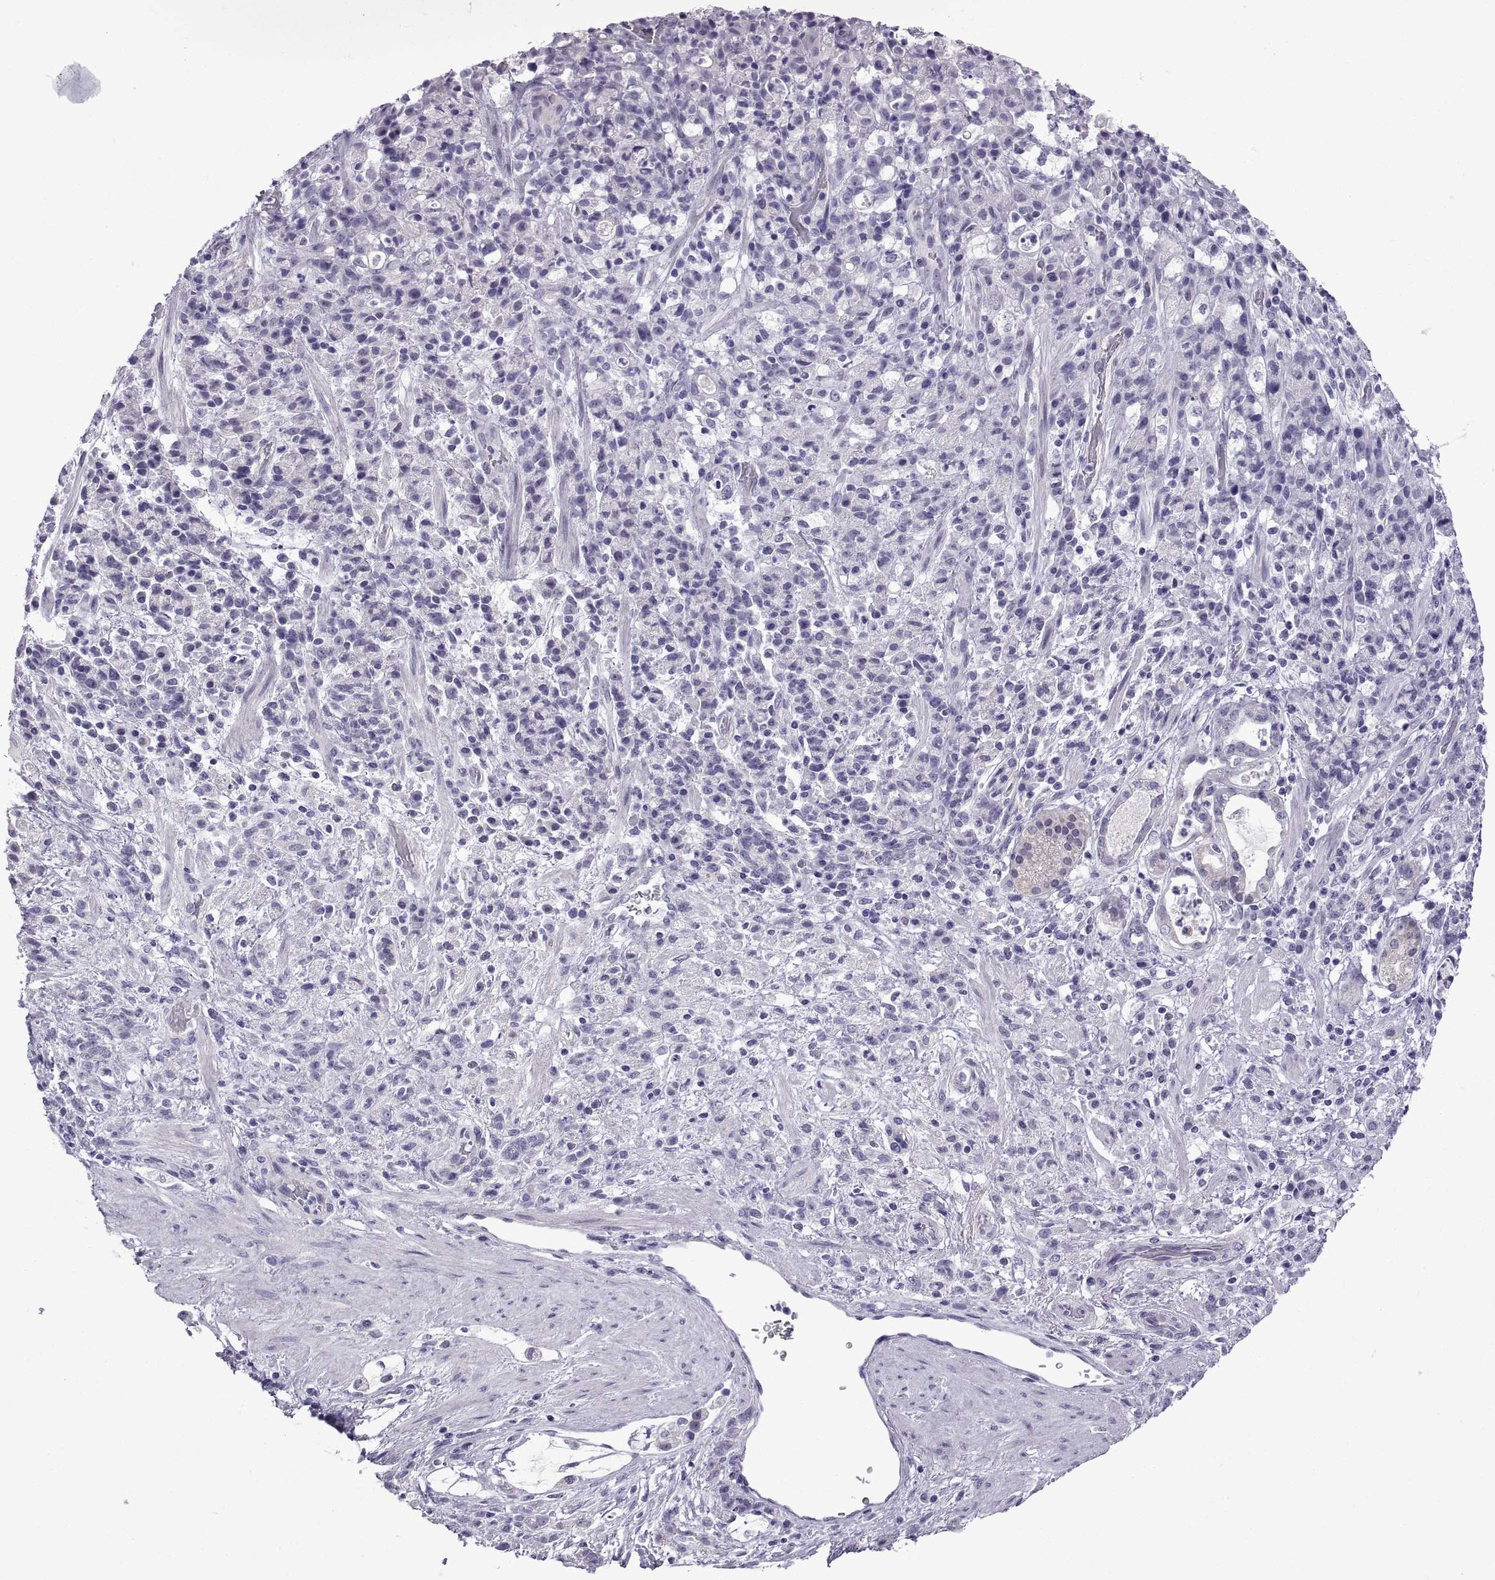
{"staining": {"intensity": "negative", "quantity": "none", "location": "none"}, "tissue": "stomach cancer", "cell_type": "Tumor cells", "image_type": "cancer", "snomed": [{"axis": "morphology", "description": "Adenocarcinoma, NOS"}, {"axis": "topography", "description": "Stomach"}], "caption": "Stomach cancer was stained to show a protein in brown. There is no significant positivity in tumor cells.", "gene": "SPDYE1", "patient": {"sex": "female", "age": 60}}